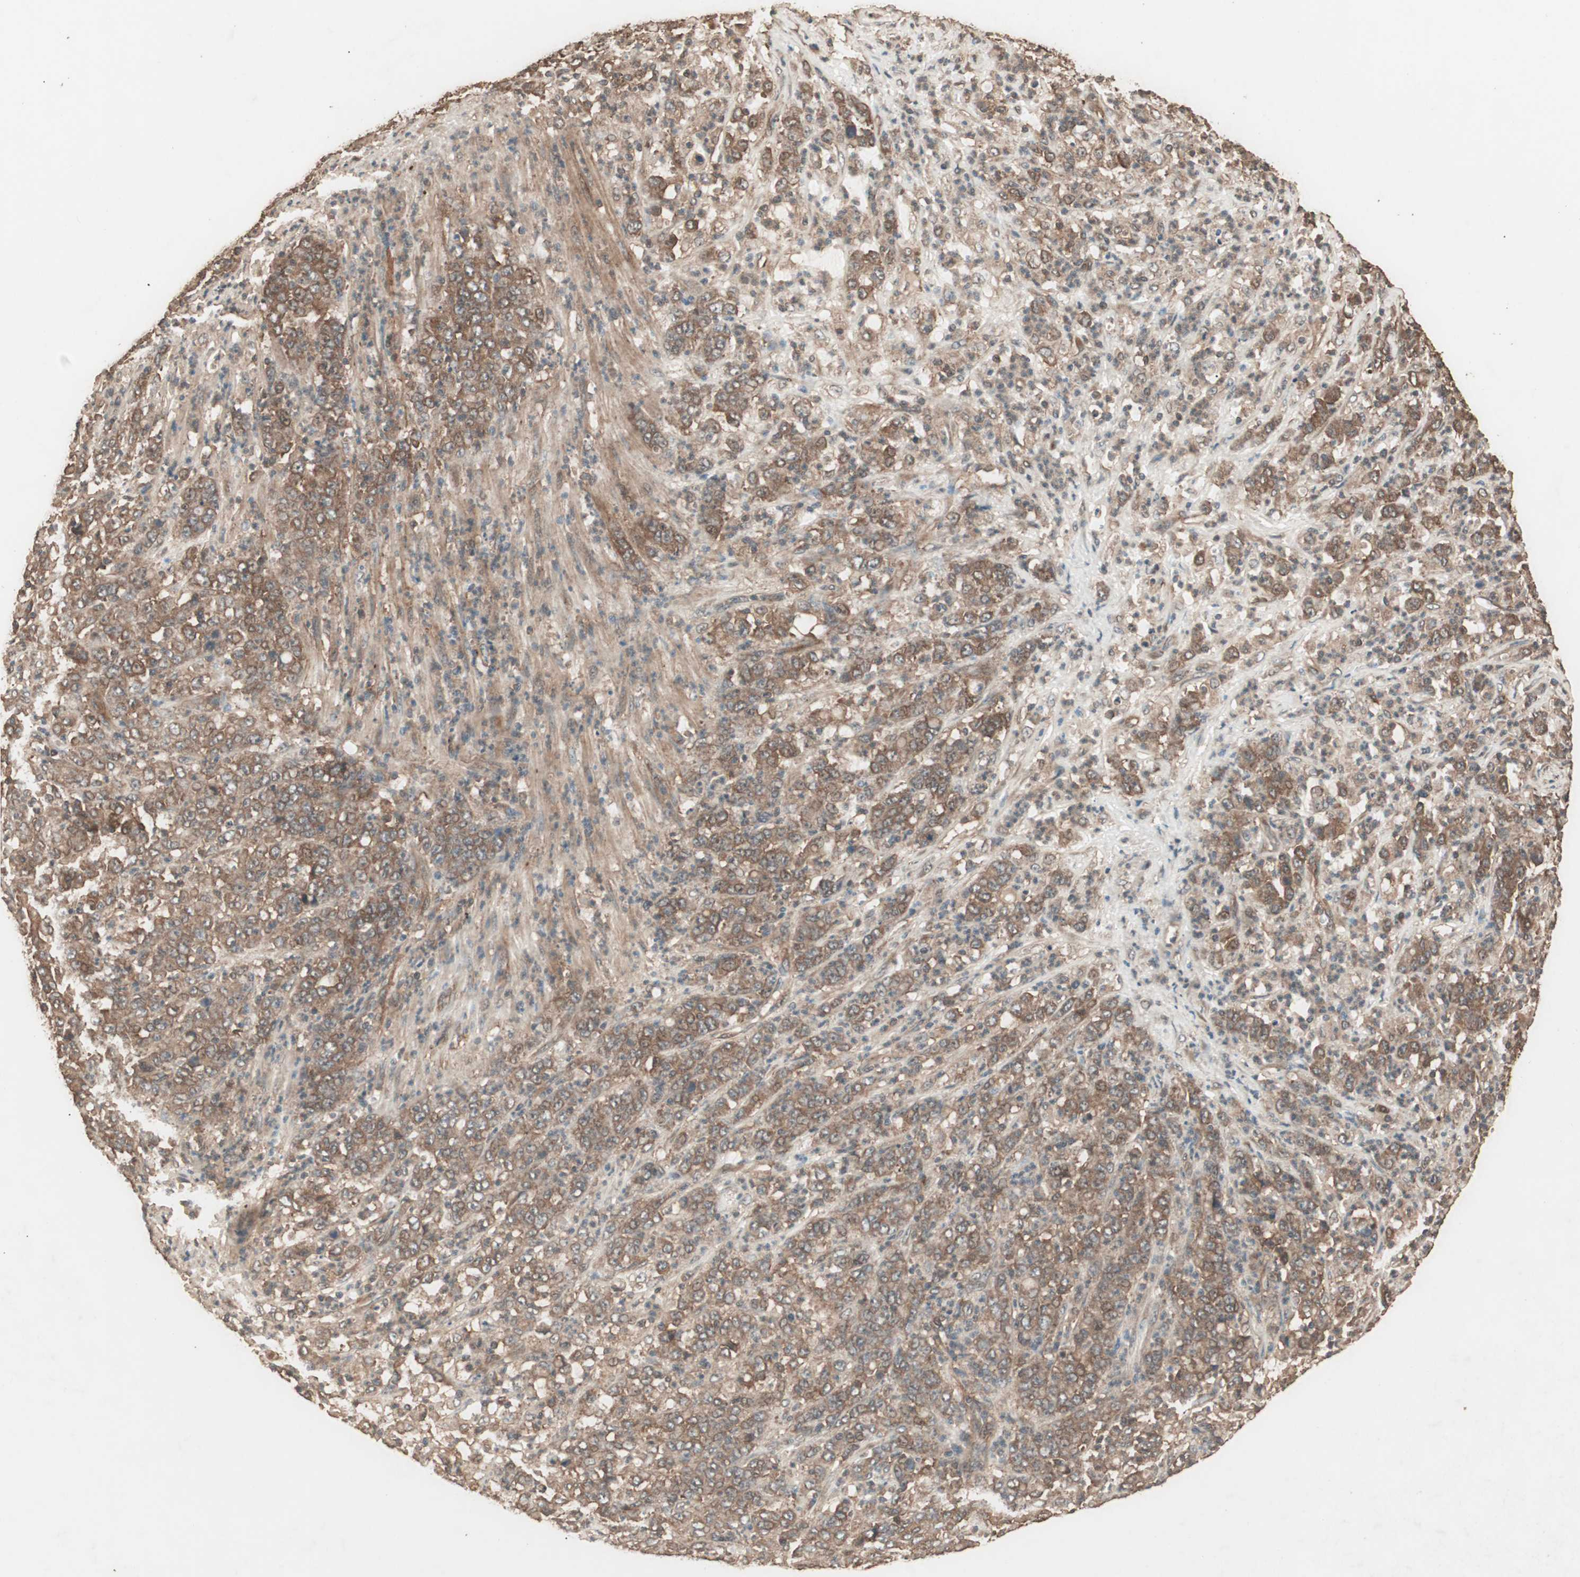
{"staining": {"intensity": "moderate", "quantity": ">75%", "location": "cytoplasmic/membranous"}, "tissue": "stomach cancer", "cell_type": "Tumor cells", "image_type": "cancer", "snomed": [{"axis": "morphology", "description": "Adenocarcinoma, NOS"}, {"axis": "topography", "description": "Stomach, lower"}], "caption": "Protein analysis of adenocarcinoma (stomach) tissue exhibits moderate cytoplasmic/membranous positivity in approximately >75% of tumor cells.", "gene": "CCN4", "patient": {"sex": "female", "age": 71}}